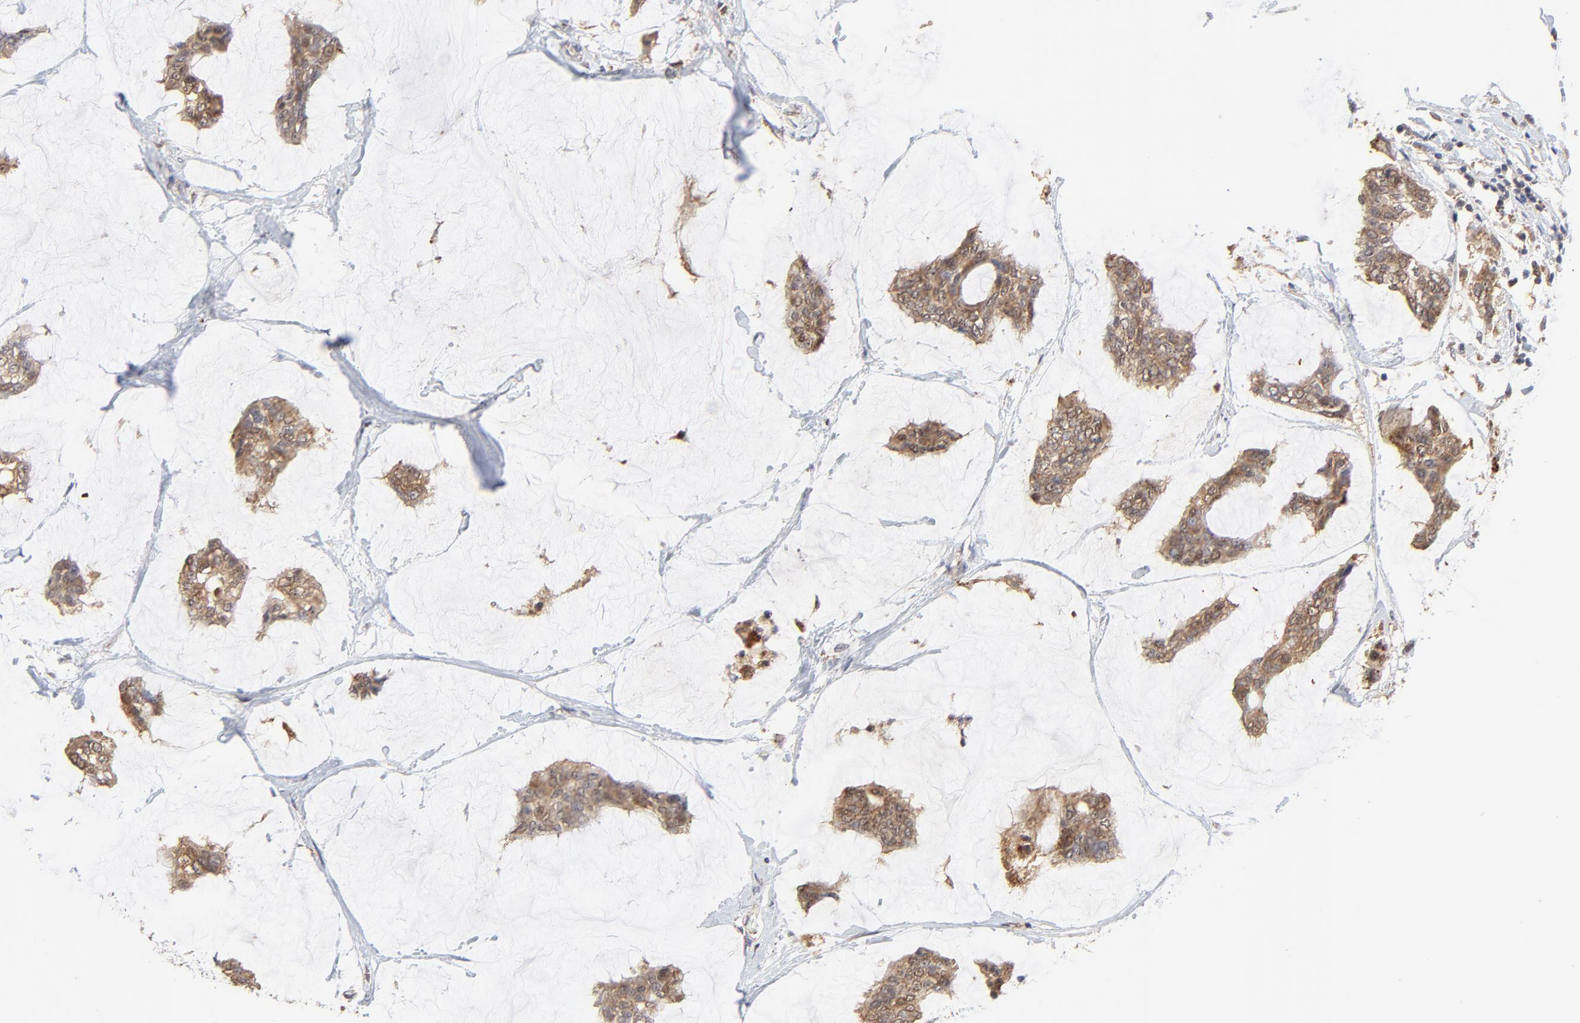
{"staining": {"intensity": "moderate", "quantity": ">75%", "location": "cytoplasmic/membranous"}, "tissue": "breast cancer", "cell_type": "Tumor cells", "image_type": "cancer", "snomed": [{"axis": "morphology", "description": "Duct carcinoma"}, {"axis": "topography", "description": "Breast"}], "caption": "IHC micrograph of neoplastic tissue: human infiltrating ductal carcinoma (breast) stained using IHC displays medium levels of moderate protein expression localized specifically in the cytoplasmic/membranous of tumor cells, appearing as a cytoplasmic/membranous brown color.", "gene": "LGALS3", "patient": {"sex": "female", "age": 93}}